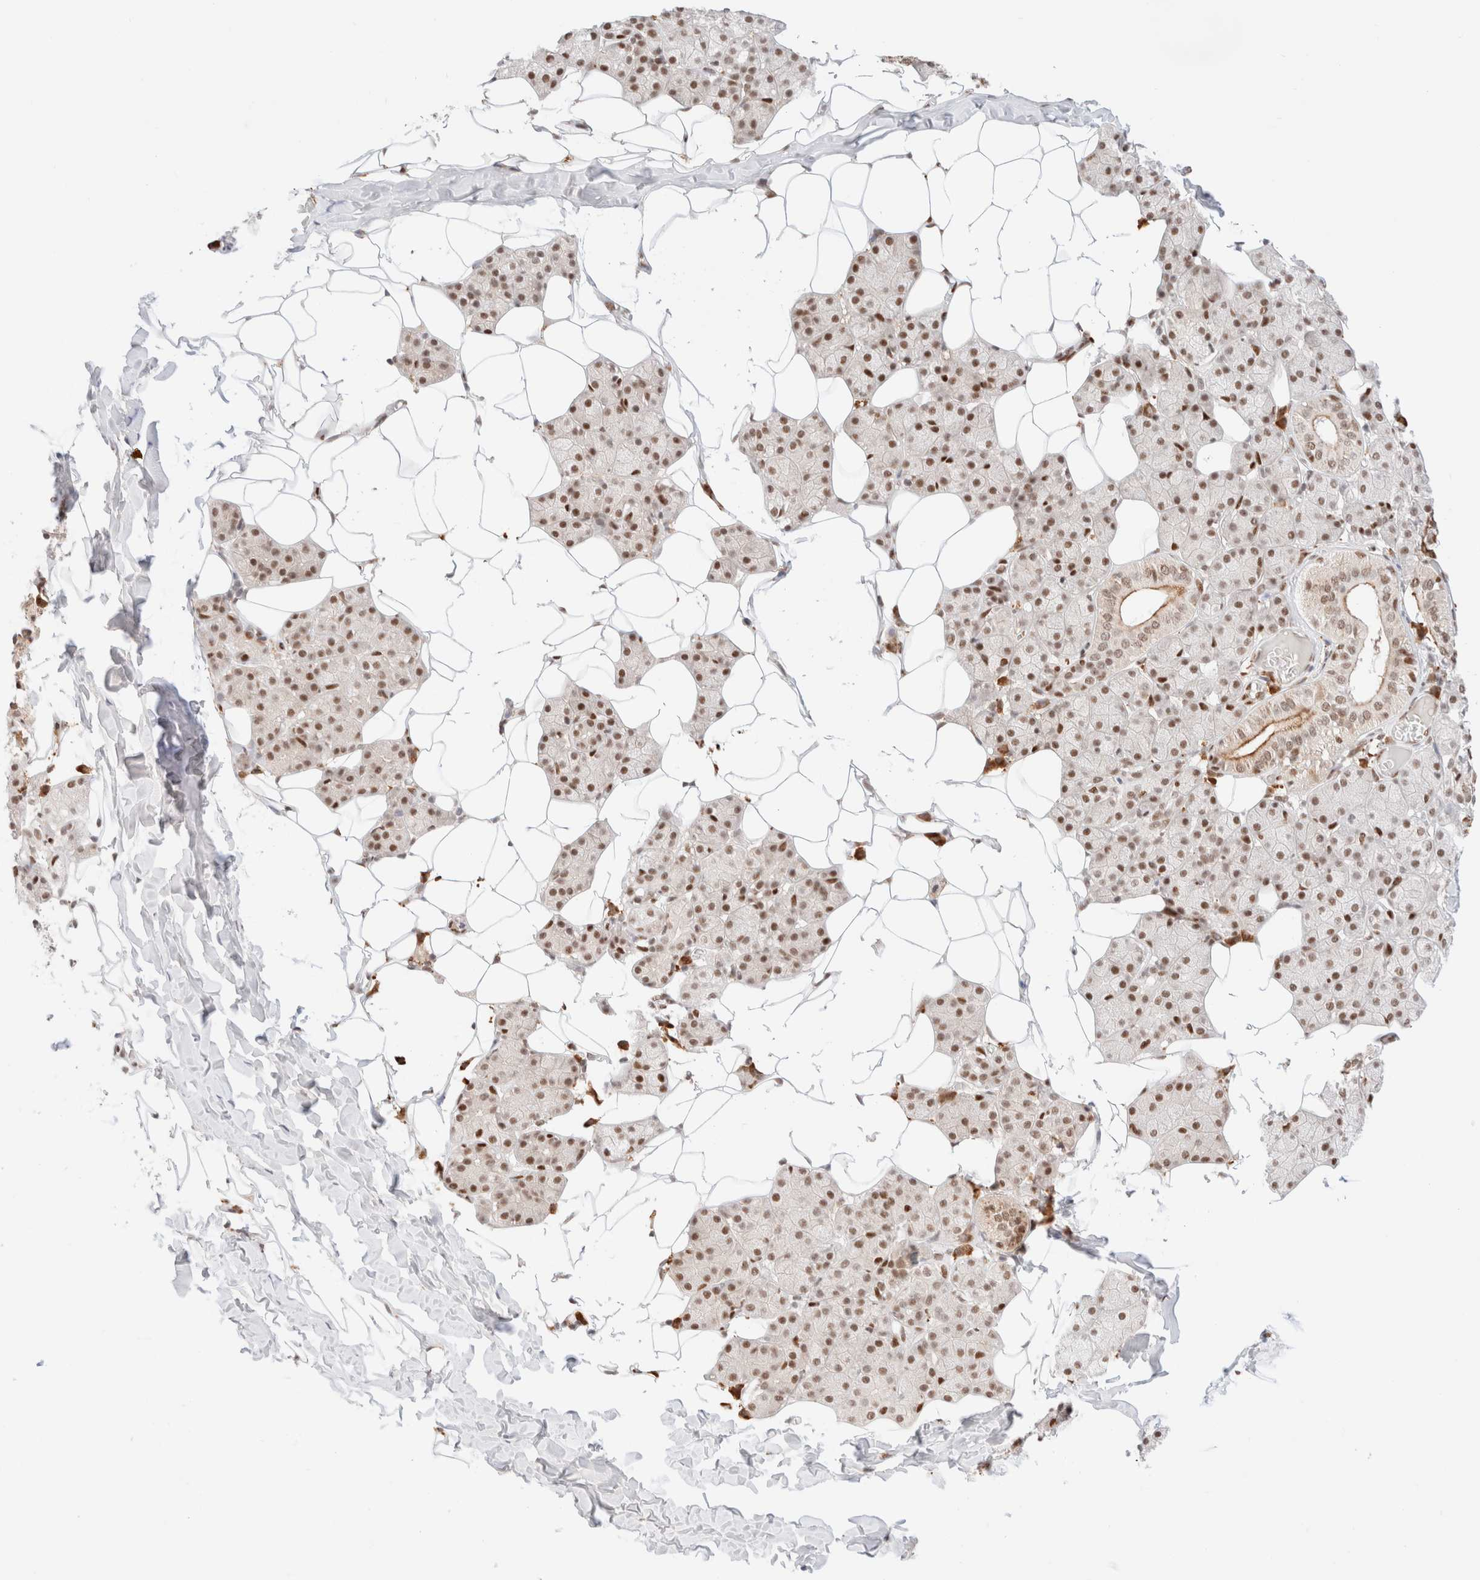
{"staining": {"intensity": "strong", "quantity": ">75%", "location": "cytoplasmic/membranous,nuclear"}, "tissue": "salivary gland", "cell_type": "Glandular cells", "image_type": "normal", "snomed": [{"axis": "morphology", "description": "Normal tissue, NOS"}, {"axis": "topography", "description": "Salivary gland"}], "caption": "High-power microscopy captured an IHC micrograph of benign salivary gland, revealing strong cytoplasmic/membranous,nuclear positivity in approximately >75% of glandular cells. The staining was performed using DAB (3,3'-diaminobenzidine) to visualize the protein expression in brown, while the nuclei were stained in blue with hematoxylin (Magnification: 20x).", "gene": "CIC", "patient": {"sex": "female", "age": 33}}